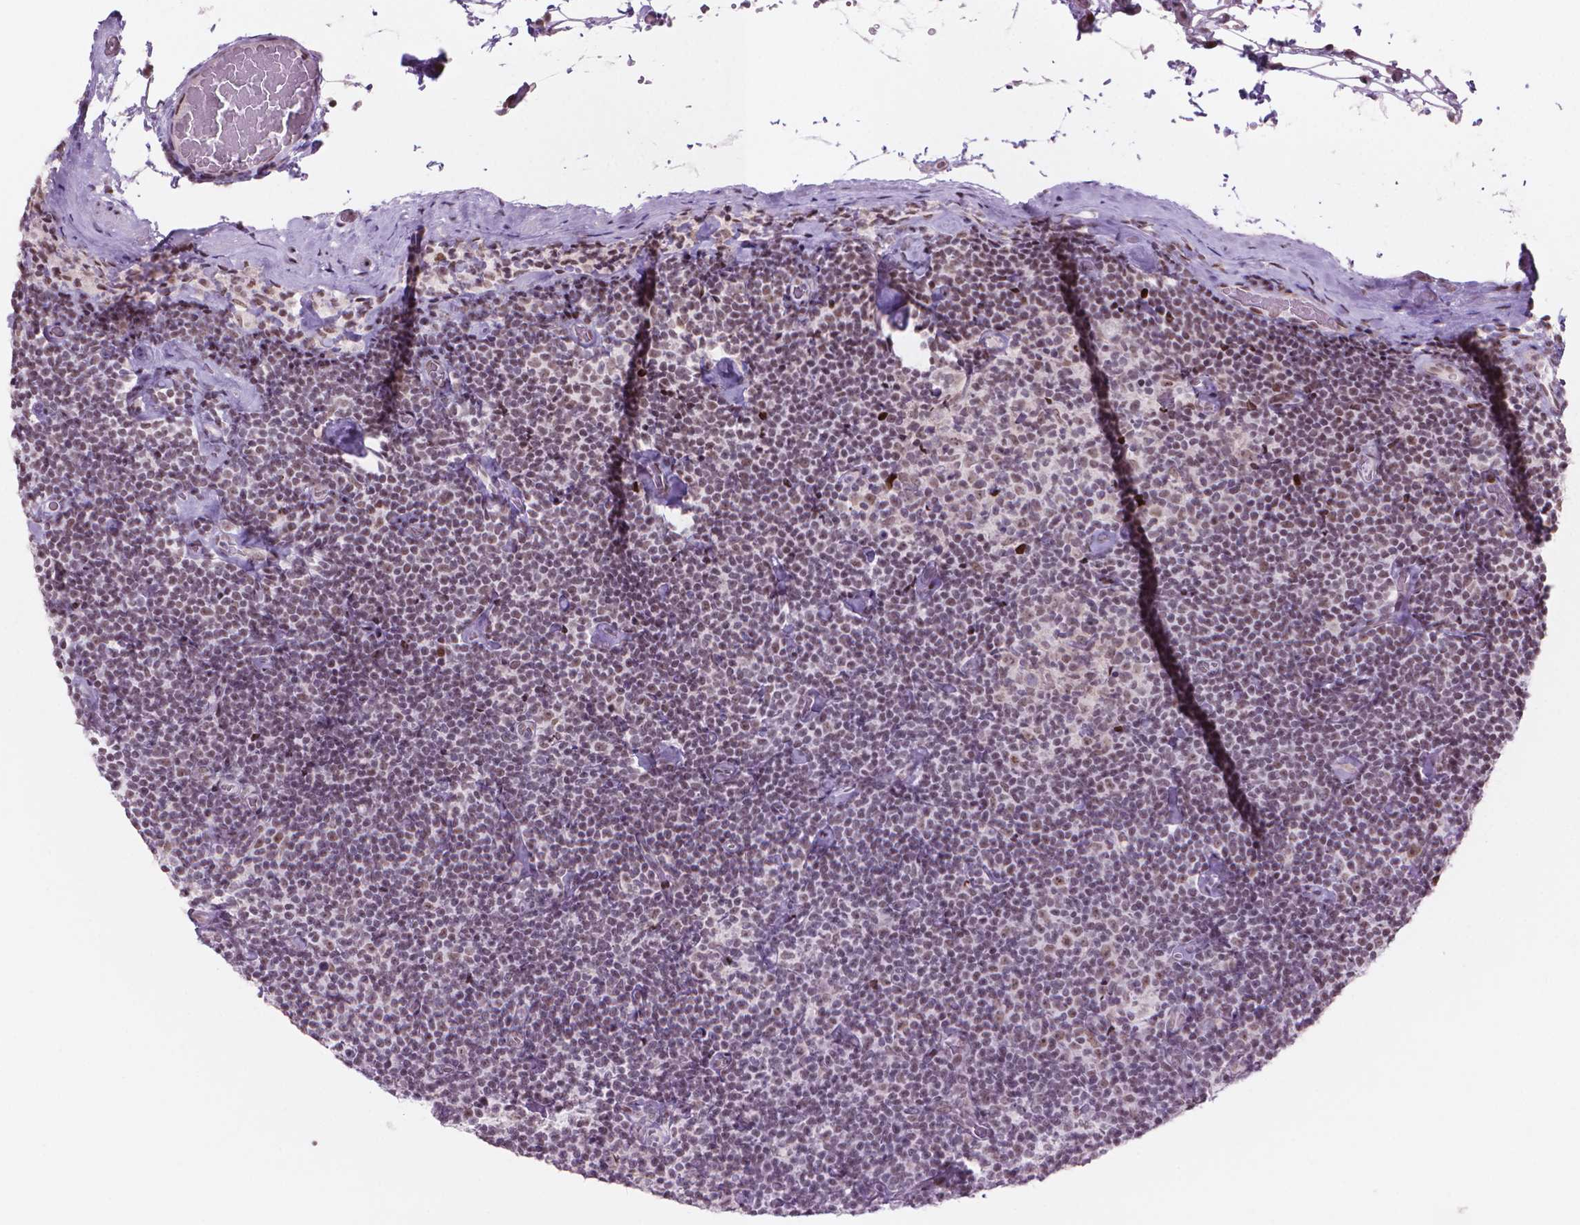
{"staining": {"intensity": "weak", "quantity": "<25%", "location": "nuclear"}, "tissue": "lymphoma", "cell_type": "Tumor cells", "image_type": "cancer", "snomed": [{"axis": "morphology", "description": "Malignant lymphoma, non-Hodgkin's type, Low grade"}, {"axis": "topography", "description": "Lymph node"}], "caption": "Immunohistochemistry image of neoplastic tissue: human lymphoma stained with DAB (3,3'-diaminobenzidine) shows no significant protein staining in tumor cells.", "gene": "HES7", "patient": {"sex": "male", "age": 81}}